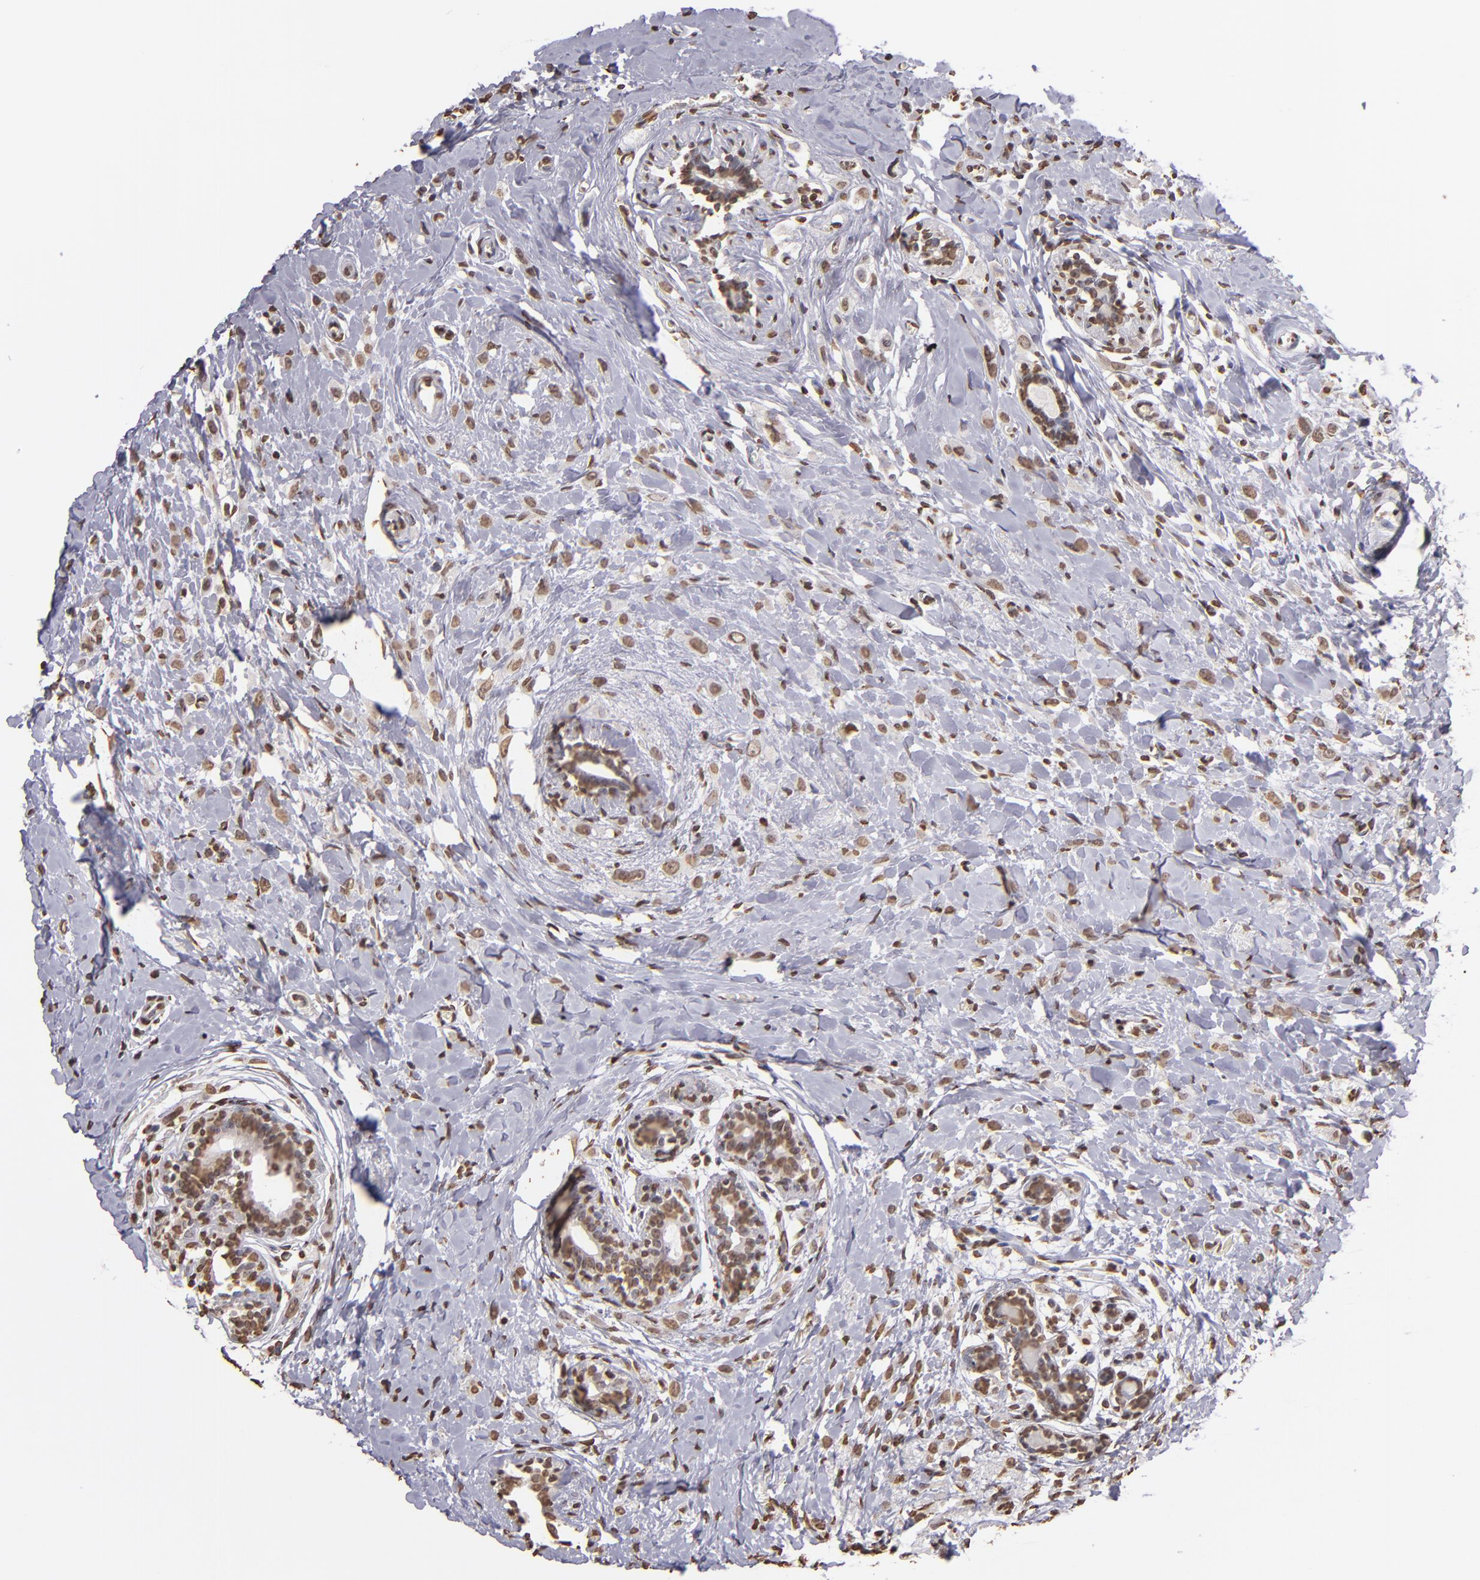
{"staining": {"intensity": "weak", "quantity": ">75%", "location": "nuclear"}, "tissue": "breast cancer", "cell_type": "Tumor cells", "image_type": "cancer", "snomed": [{"axis": "morphology", "description": "Lobular carcinoma"}, {"axis": "topography", "description": "Breast"}], "caption": "IHC of breast lobular carcinoma exhibits low levels of weak nuclear expression in about >75% of tumor cells.", "gene": "LBX1", "patient": {"sex": "female", "age": 57}}